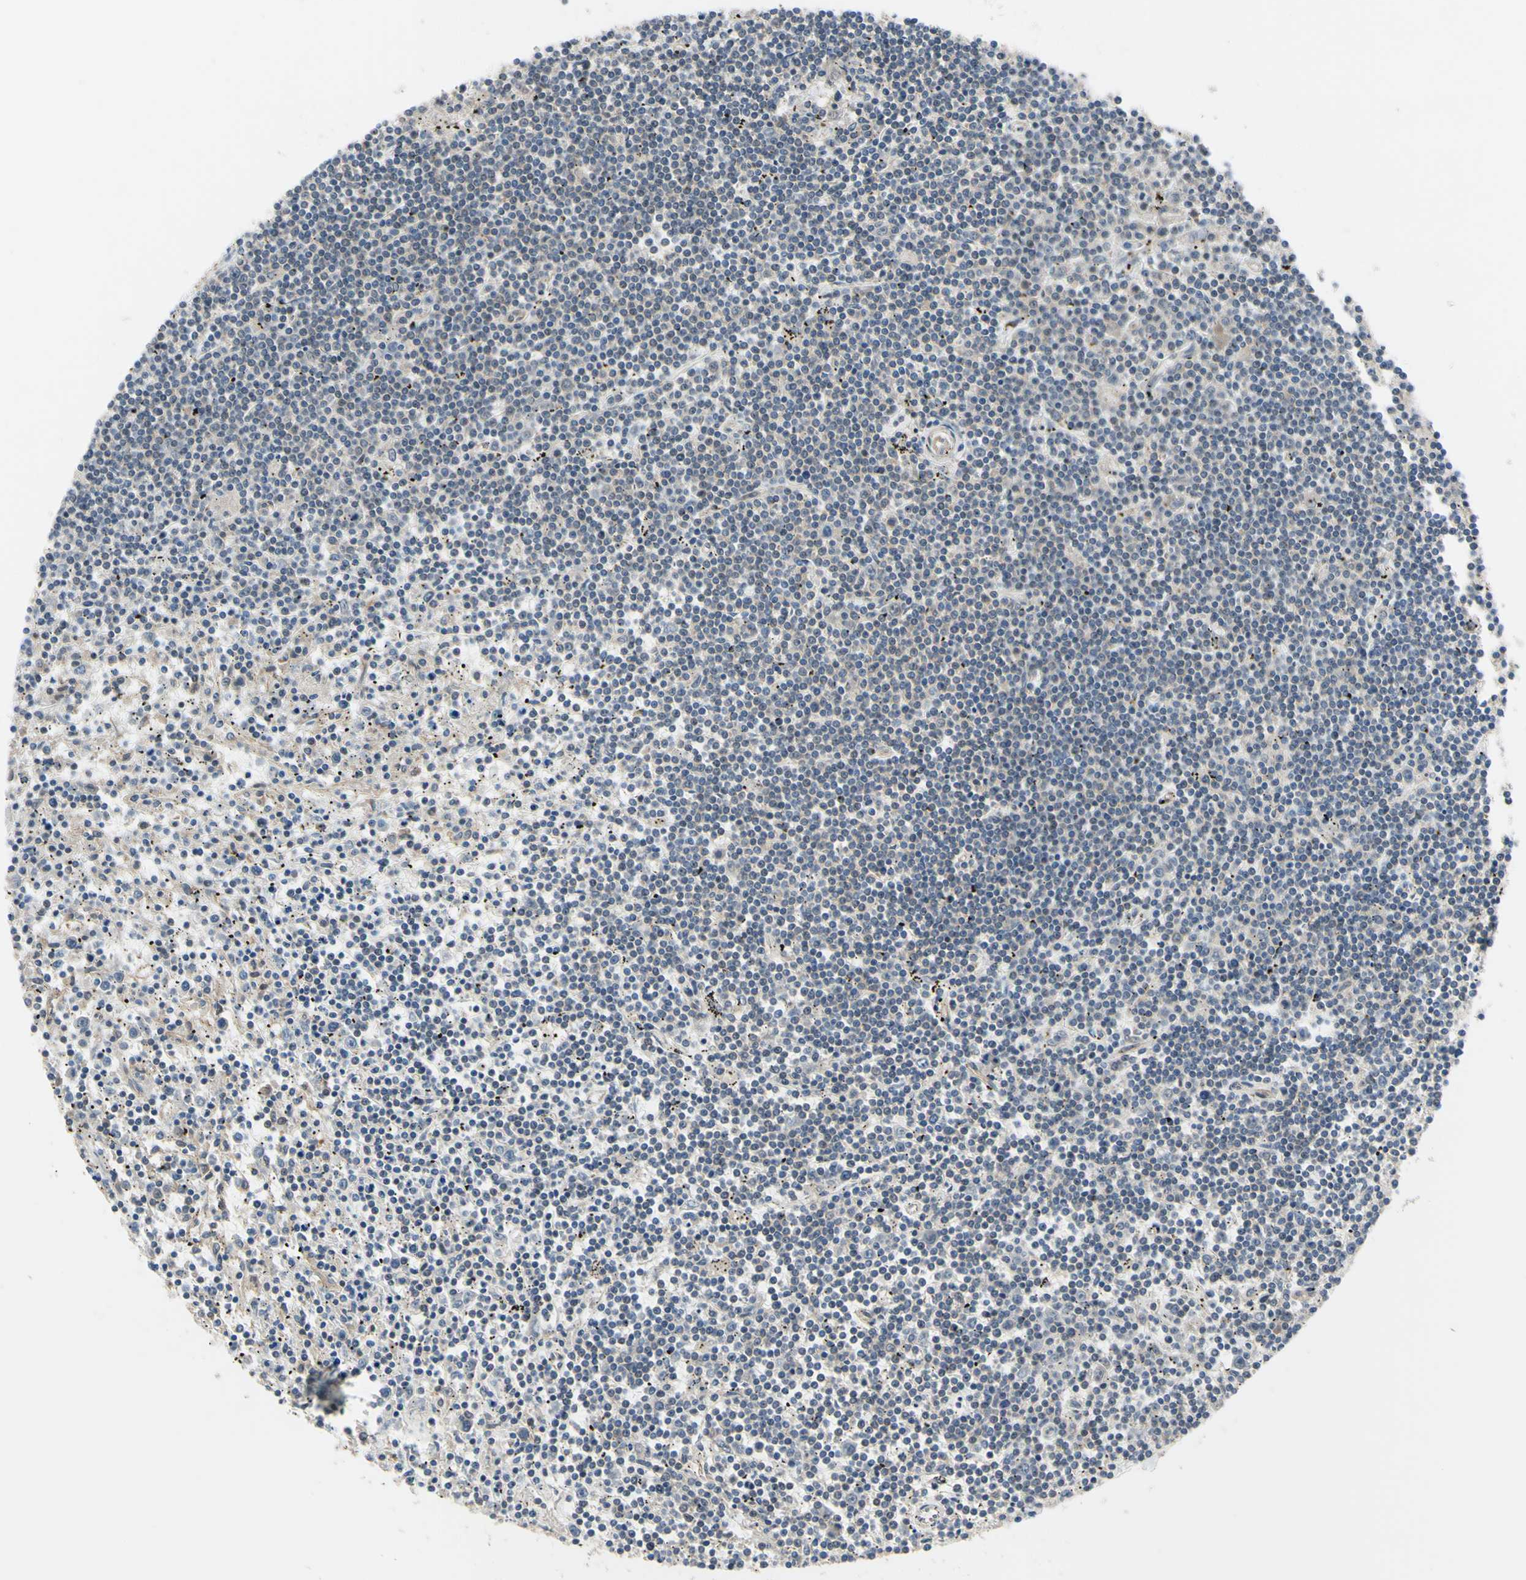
{"staining": {"intensity": "weak", "quantity": "25%-75%", "location": "cytoplasmic/membranous"}, "tissue": "lymphoma", "cell_type": "Tumor cells", "image_type": "cancer", "snomed": [{"axis": "morphology", "description": "Malignant lymphoma, non-Hodgkin's type, Low grade"}, {"axis": "topography", "description": "Spleen"}], "caption": "Human lymphoma stained with a brown dye shows weak cytoplasmic/membranous positive expression in about 25%-75% of tumor cells.", "gene": "COMMD9", "patient": {"sex": "male", "age": 76}}